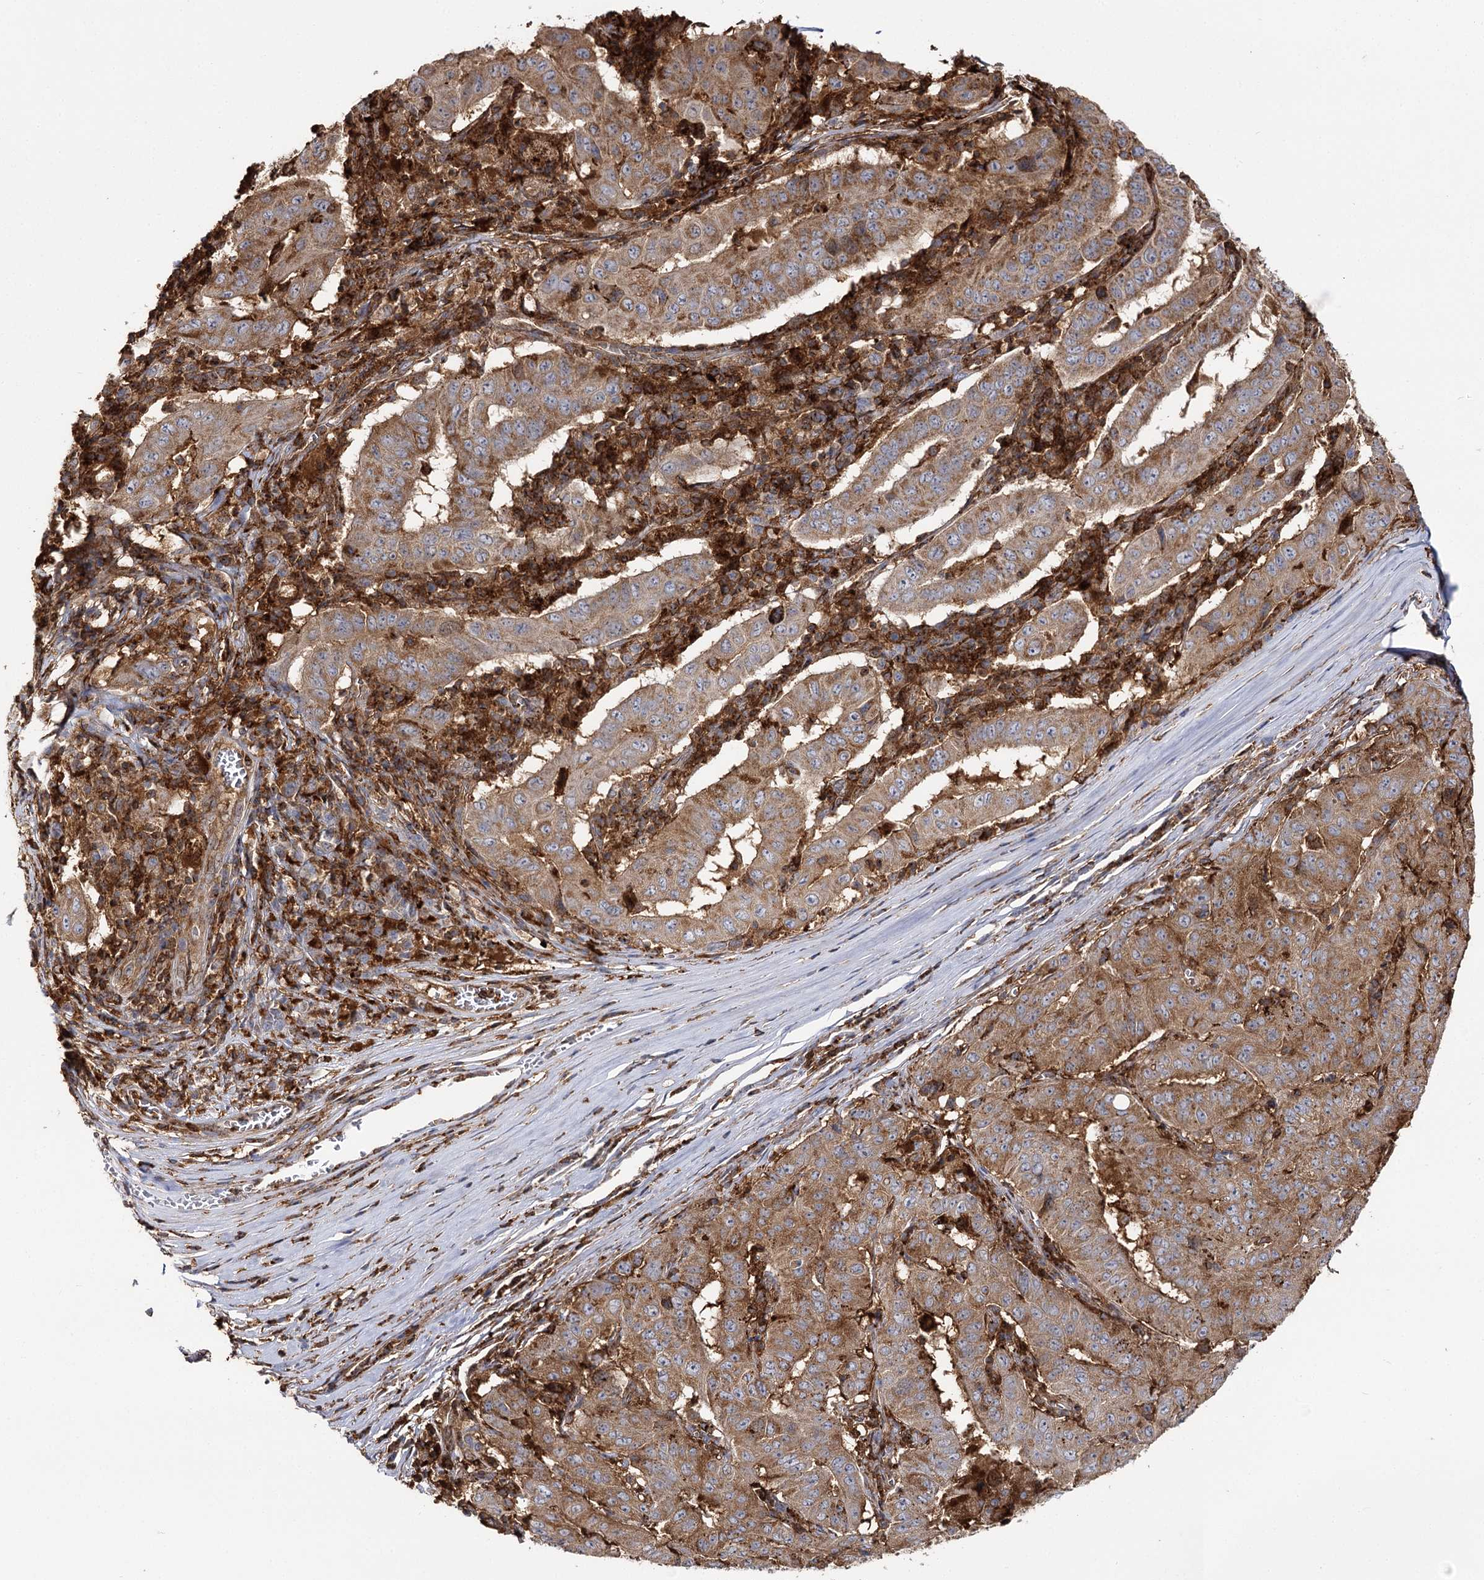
{"staining": {"intensity": "moderate", "quantity": ">75%", "location": "cytoplasmic/membranous"}, "tissue": "pancreatic cancer", "cell_type": "Tumor cells", "image_type": "cancer", "snomed": [{"axis": "morphology", "description": "Adenocarcinoma, NOS"}, {"axis": "topography", "description": "Pancreas"}], "caption": "About >75% of tumor cells in human pancreatic cancer (adenocarcinoma) demonstrate moderate cytoplasmic/membranous protein staining as visualized by brown immunohistochemical staining.", "gene": "SEC24B", "patient": {"sex": "male", "age": 63}}